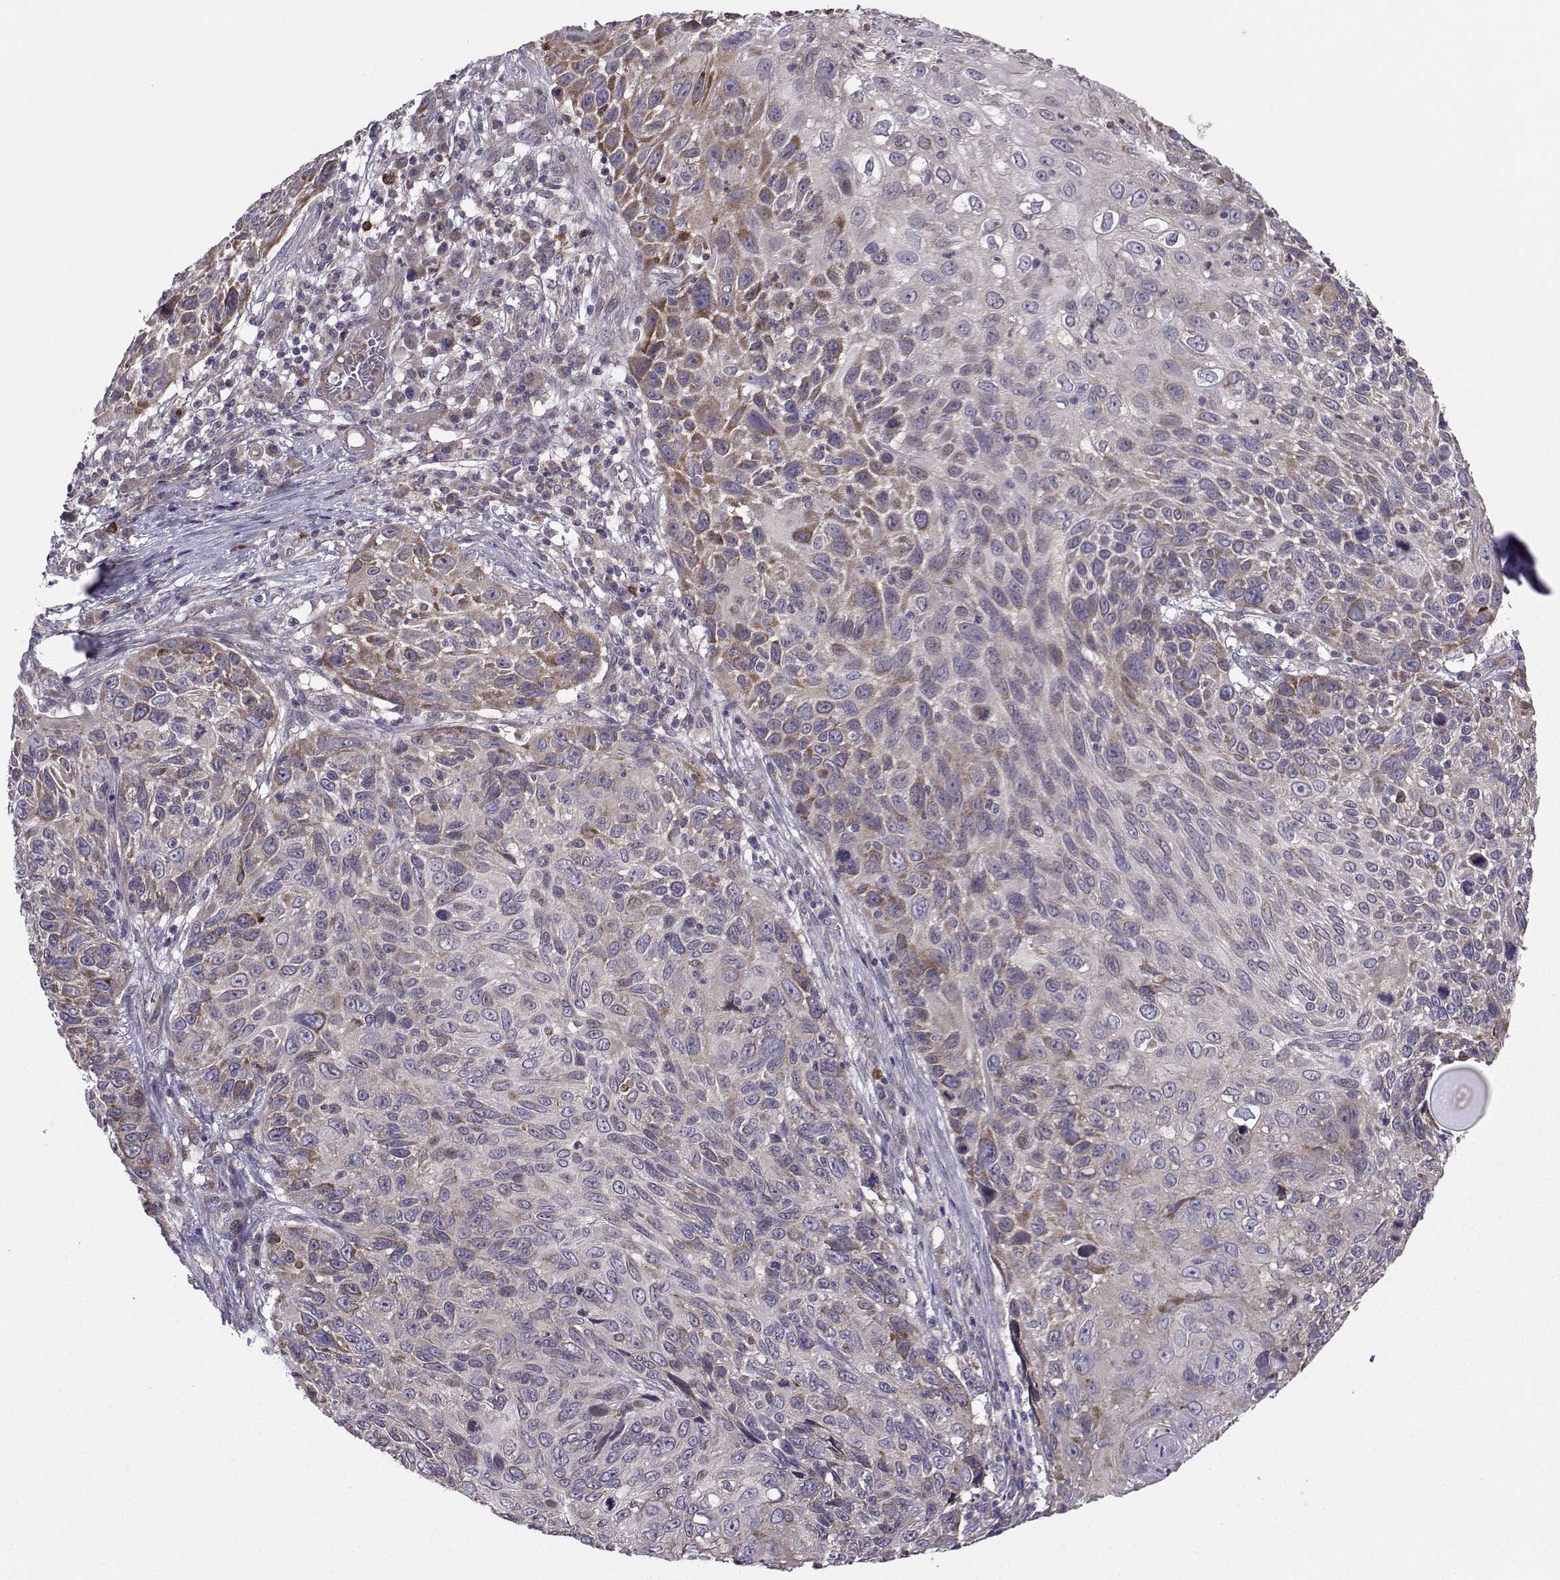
{"staining": {"intensity": "moderate", "quantity": "<25%", "location": "cytoplasmic/membranous"}, "tissue": "skin cancer", "cell_type": "Tumor cells", "image_type": "cancer", "snomed": [{"axis": "morphology", "description": "Squamous cell carcinoma, NOS"}, {"axis": "topography", "description": "Skin"}], "caption": "A photomicrograph of human skin cancer stained for a protein exhibits moderate cytoplasmic/membranous brown staining in tumor cells.", "gene": "STXBP5", "patient": {"sex": "male", "age": 92}}